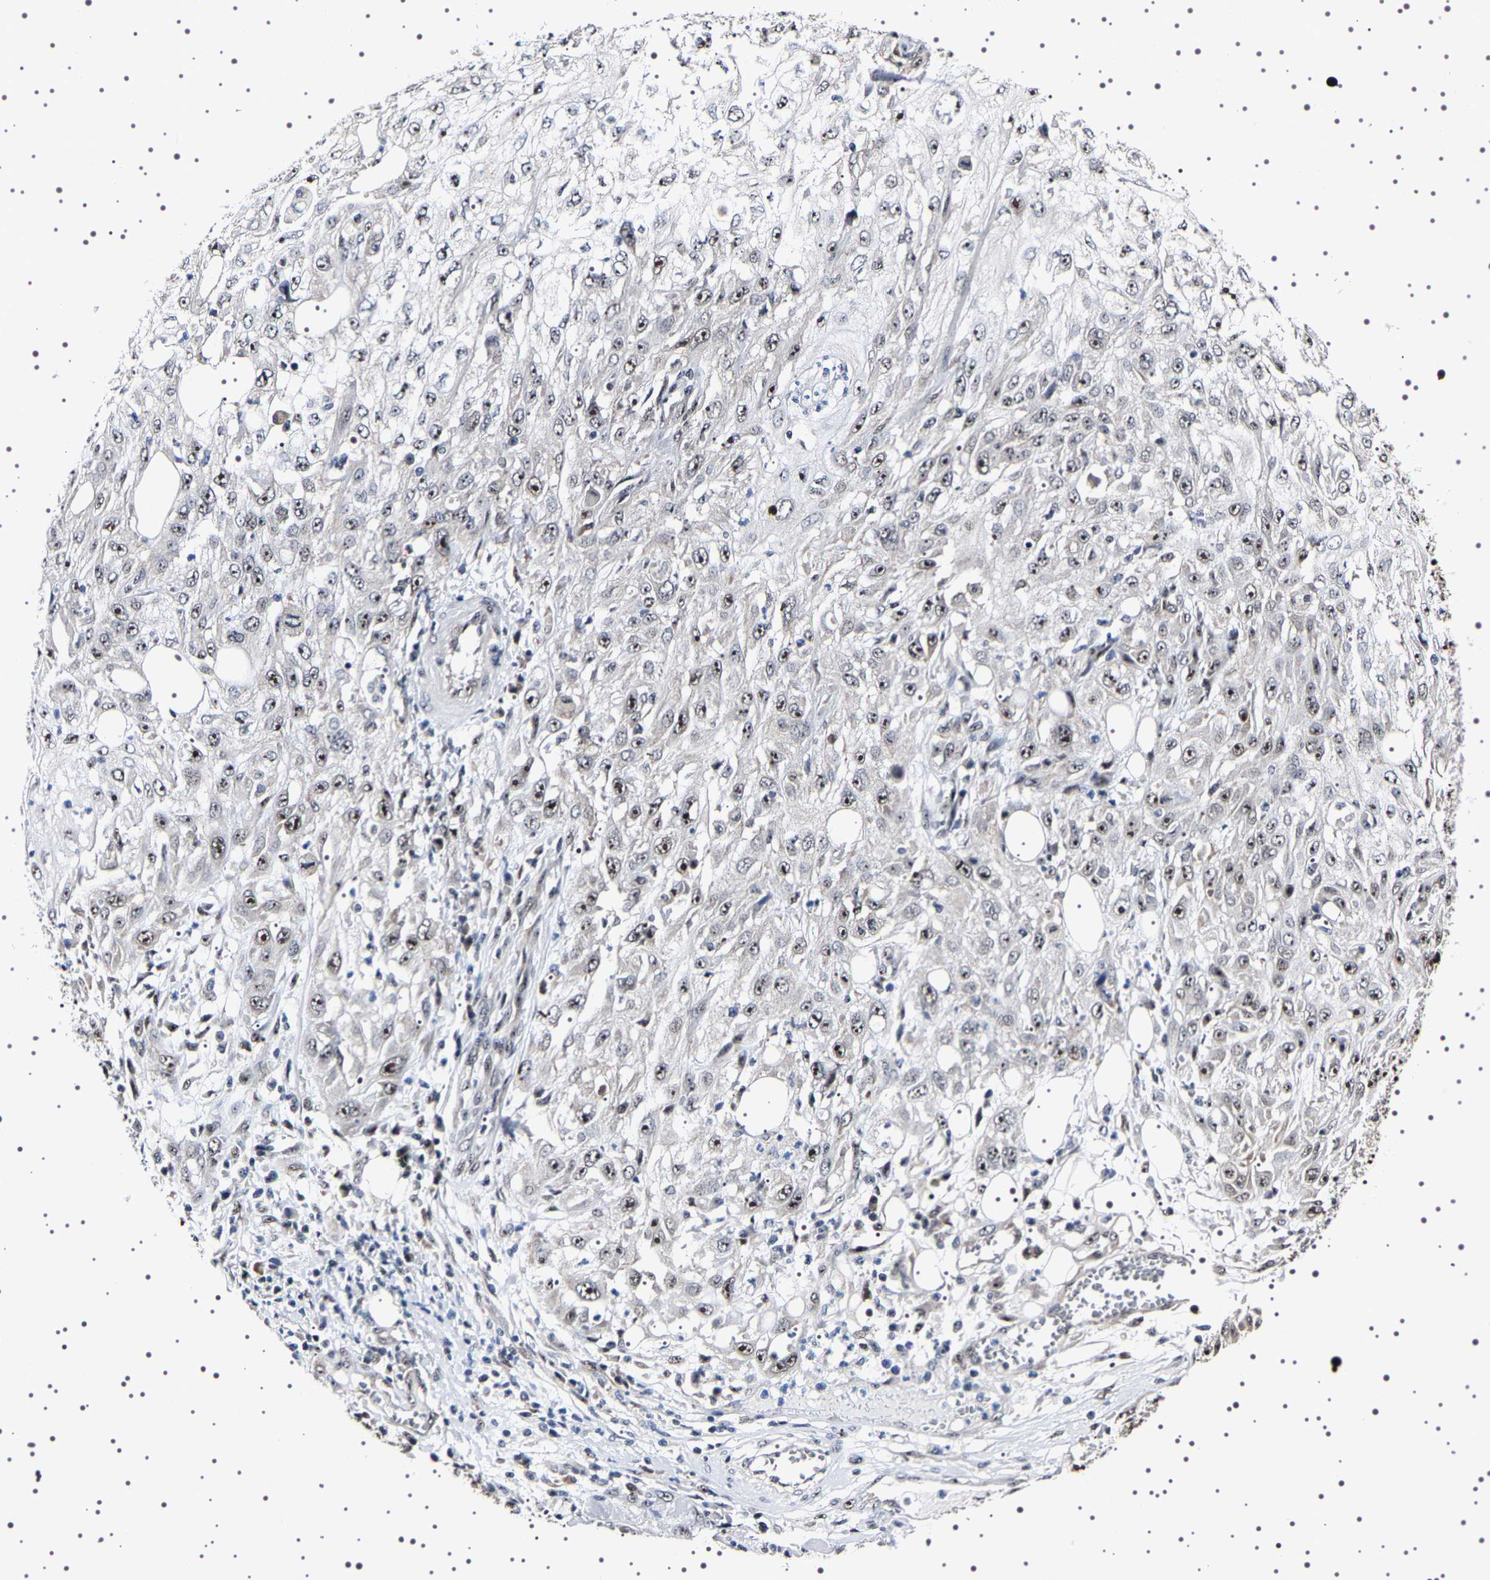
{"staining": {"intensity": "strong", "quantity": "25%-75%", "location": "nuclear"}, "tissue": "skin cancer", "cell_type": "Tumor cells", "image_type": "cancer", "snomed": [{"axis": "morphology", "description": "Squamous cell carcinoma, NOS"}, {"axis": "topography", "description": "Skin"}], "caption": "Skin cancer stained with IHC demonstrates strong nuclear staining in approximately 25%-75% of tumor cells. (DAB IHC, brown staining for protein, blue staining for nuclei).", "gene": "GNL3", "patient": {"sex": "male", "age": 75}}